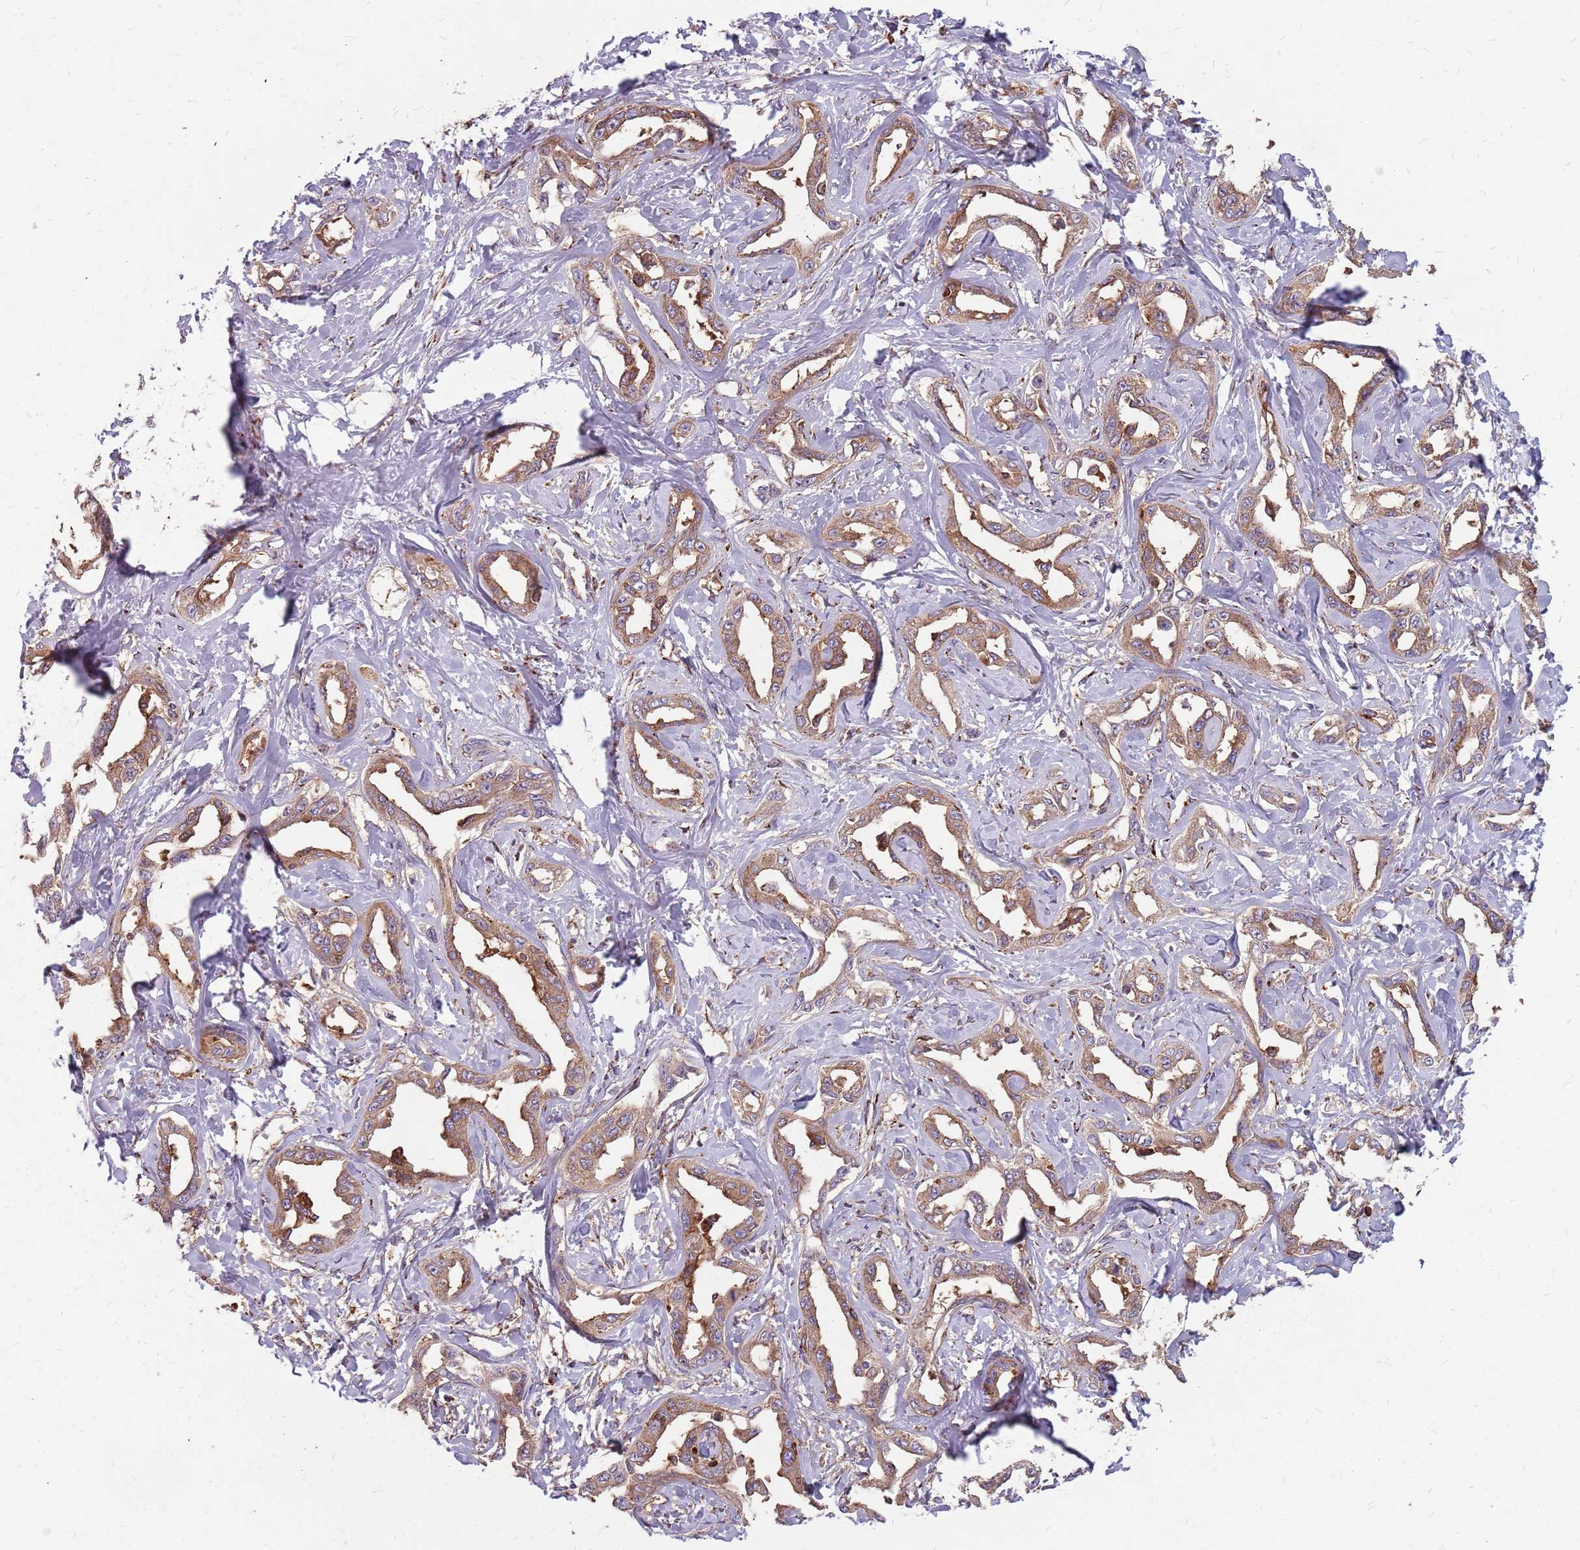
{"staining": {"intensity": "moderate", "quantity": ">75%", "location": "cytoplasmic/membranous"}, "tissue": "liver cancer", "cell_type": "Tumor cells", "image_type": "cancer", "snomed": [{"axis": "morphology", "description": "Cholangiocarcinoma"}, {"axis": "topography", "description": "Liver"}], "caption": "Immunohistochemistry (IHC) histopathology image of human liver cholangiocarcinoma stained for a protein (brown), which reveals medium levels of moderate cytoplasmic/membranous staining in about >75% of tumor cells.", "gene": "NME4", "patient": {"sex": "male", "age": 59}}